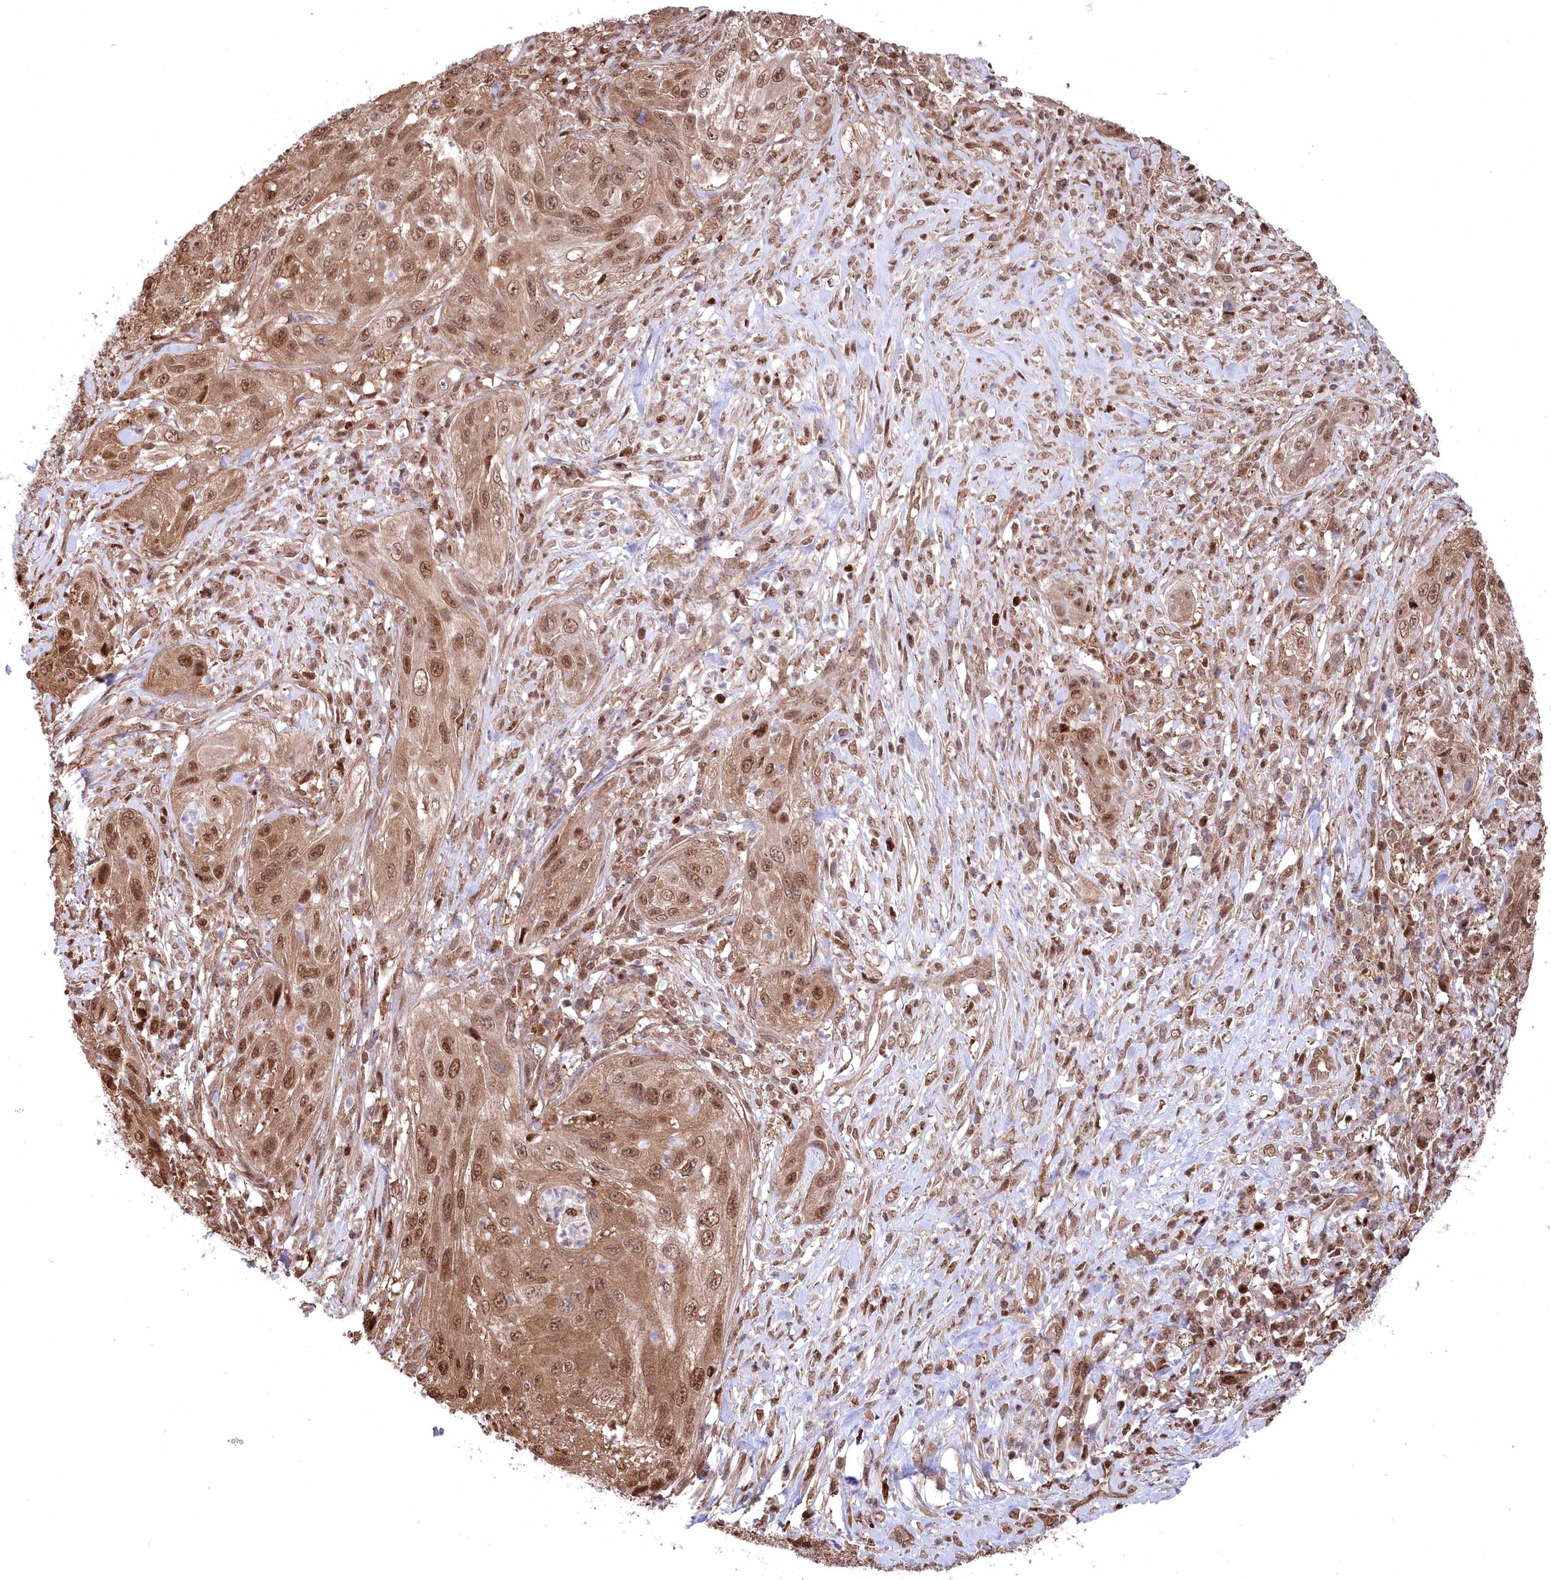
{"staining": {"intensity": "moderate", "quantity": ">75%", "location": "cytoplasmic/membranous,nuclear"}, "tissue": "cervical cancer", "cell_type": "Tumor cells", "image_type": "cancer", "snomed": [{"axis": "morphology", "description": "Squamous cell carcinoma, NOS"}, {"axis": "topography", "description": "Cervix"}], "caption": "Moderate cytoplasmic/membranous and nuclear staining for a protein is present in approximately >75% of tumor cells of cervical squamous cell carcinoma using immunohistochemistry.", "gene": "PSMA1", "patient": {"sex": "female", "age": 42}}